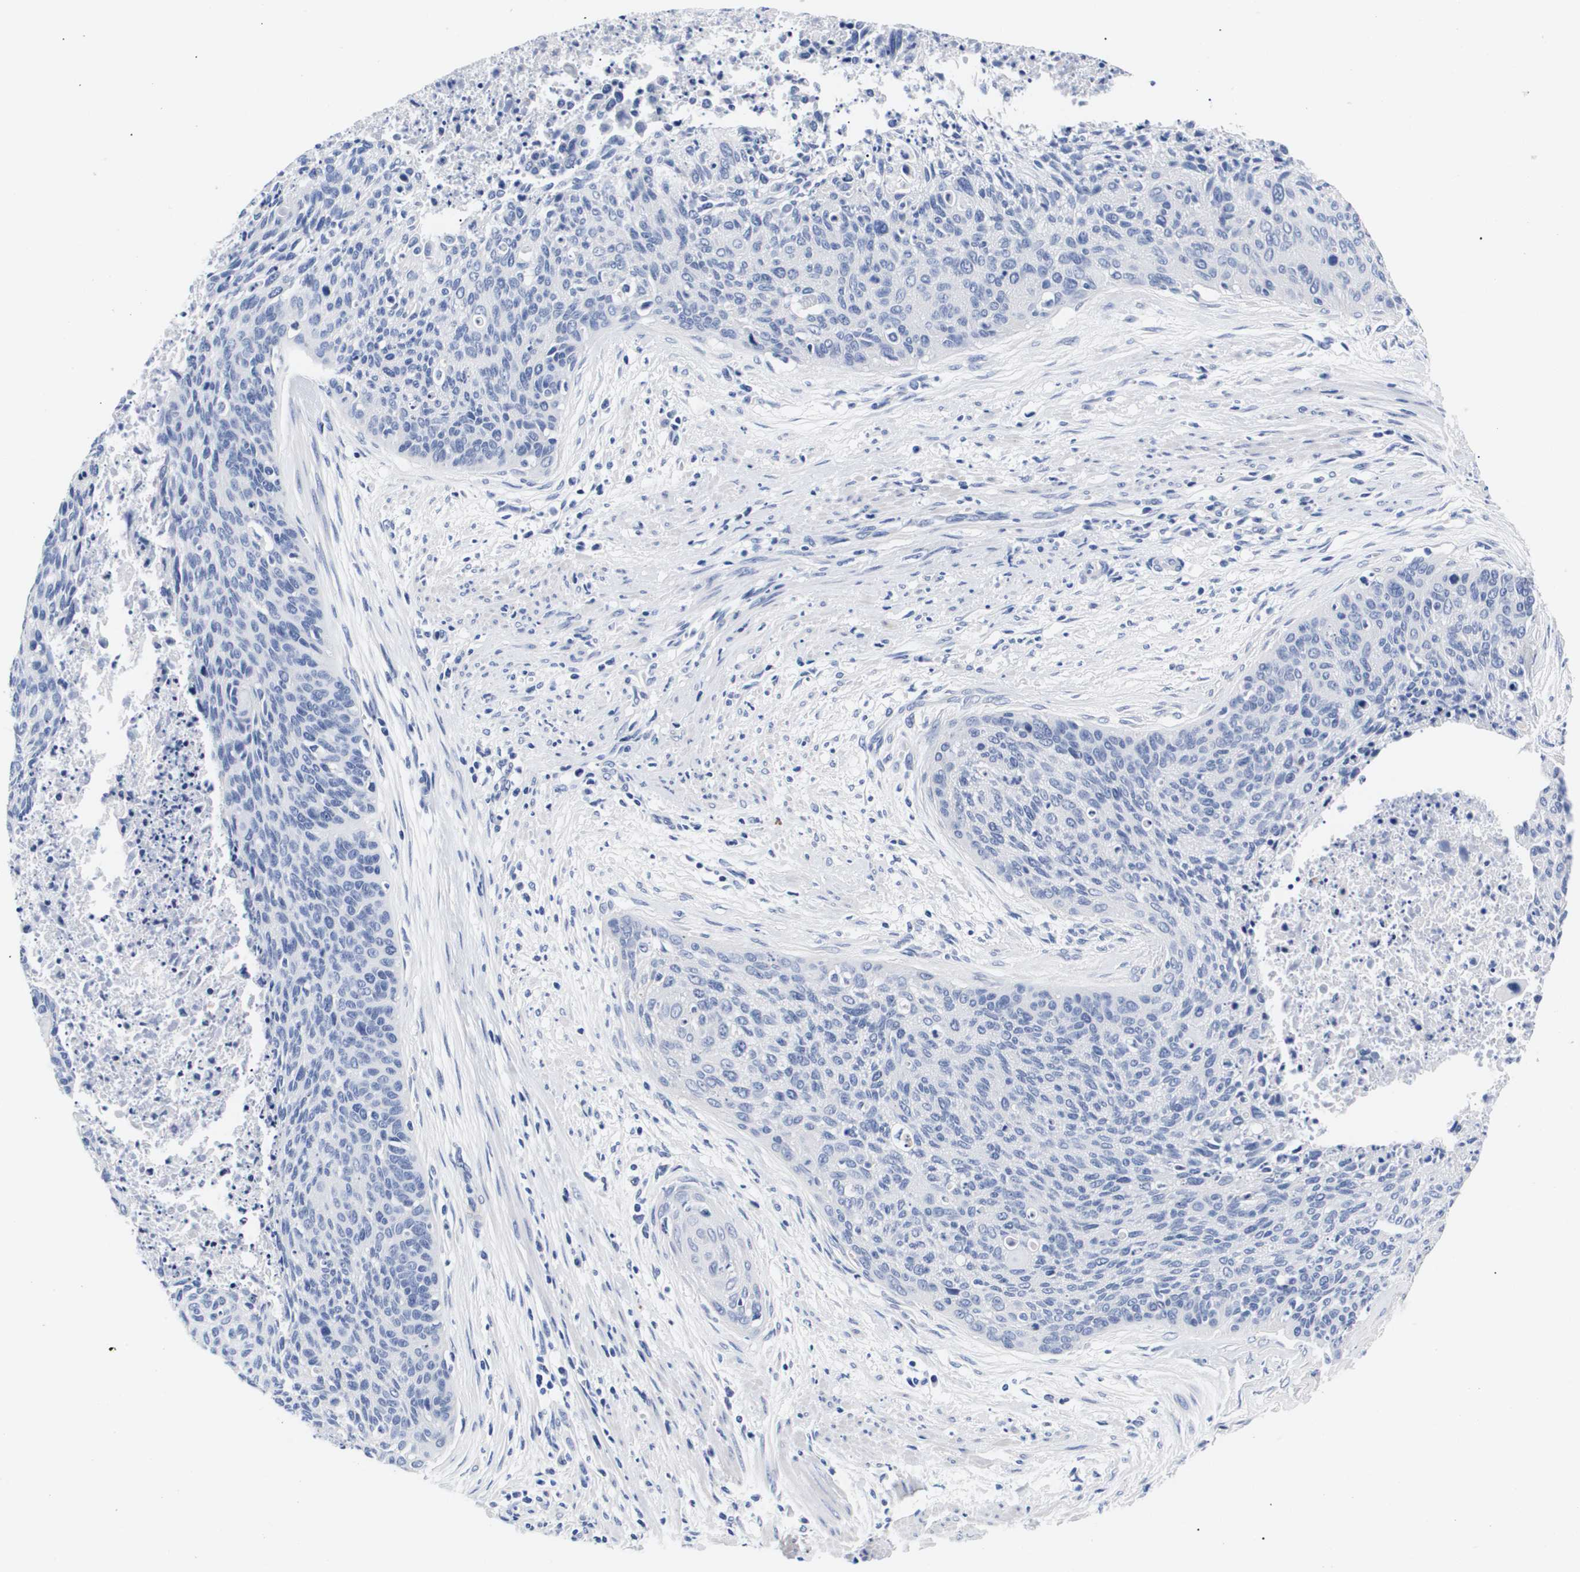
{"staining": {"intensity": "negative", "quantity": "none", "location": "none"}, "tissue": "cervical cancer", "cell_type": "Tumor cells", "image_type": "cancer", "snomed": [{"axis": "morphology", "description": "Squamous cell carcinoma, NOS"}, {"axis": "topography", "description": "Cervix"}], "caption": "The immunohistochemistry (IHC) micrograph has no significant positivity in tumor cells of cervical squamous cell carcinoma tissue.", "gene": "ATP6V0A4", "patient": {"sex": "female", "age": 55}}